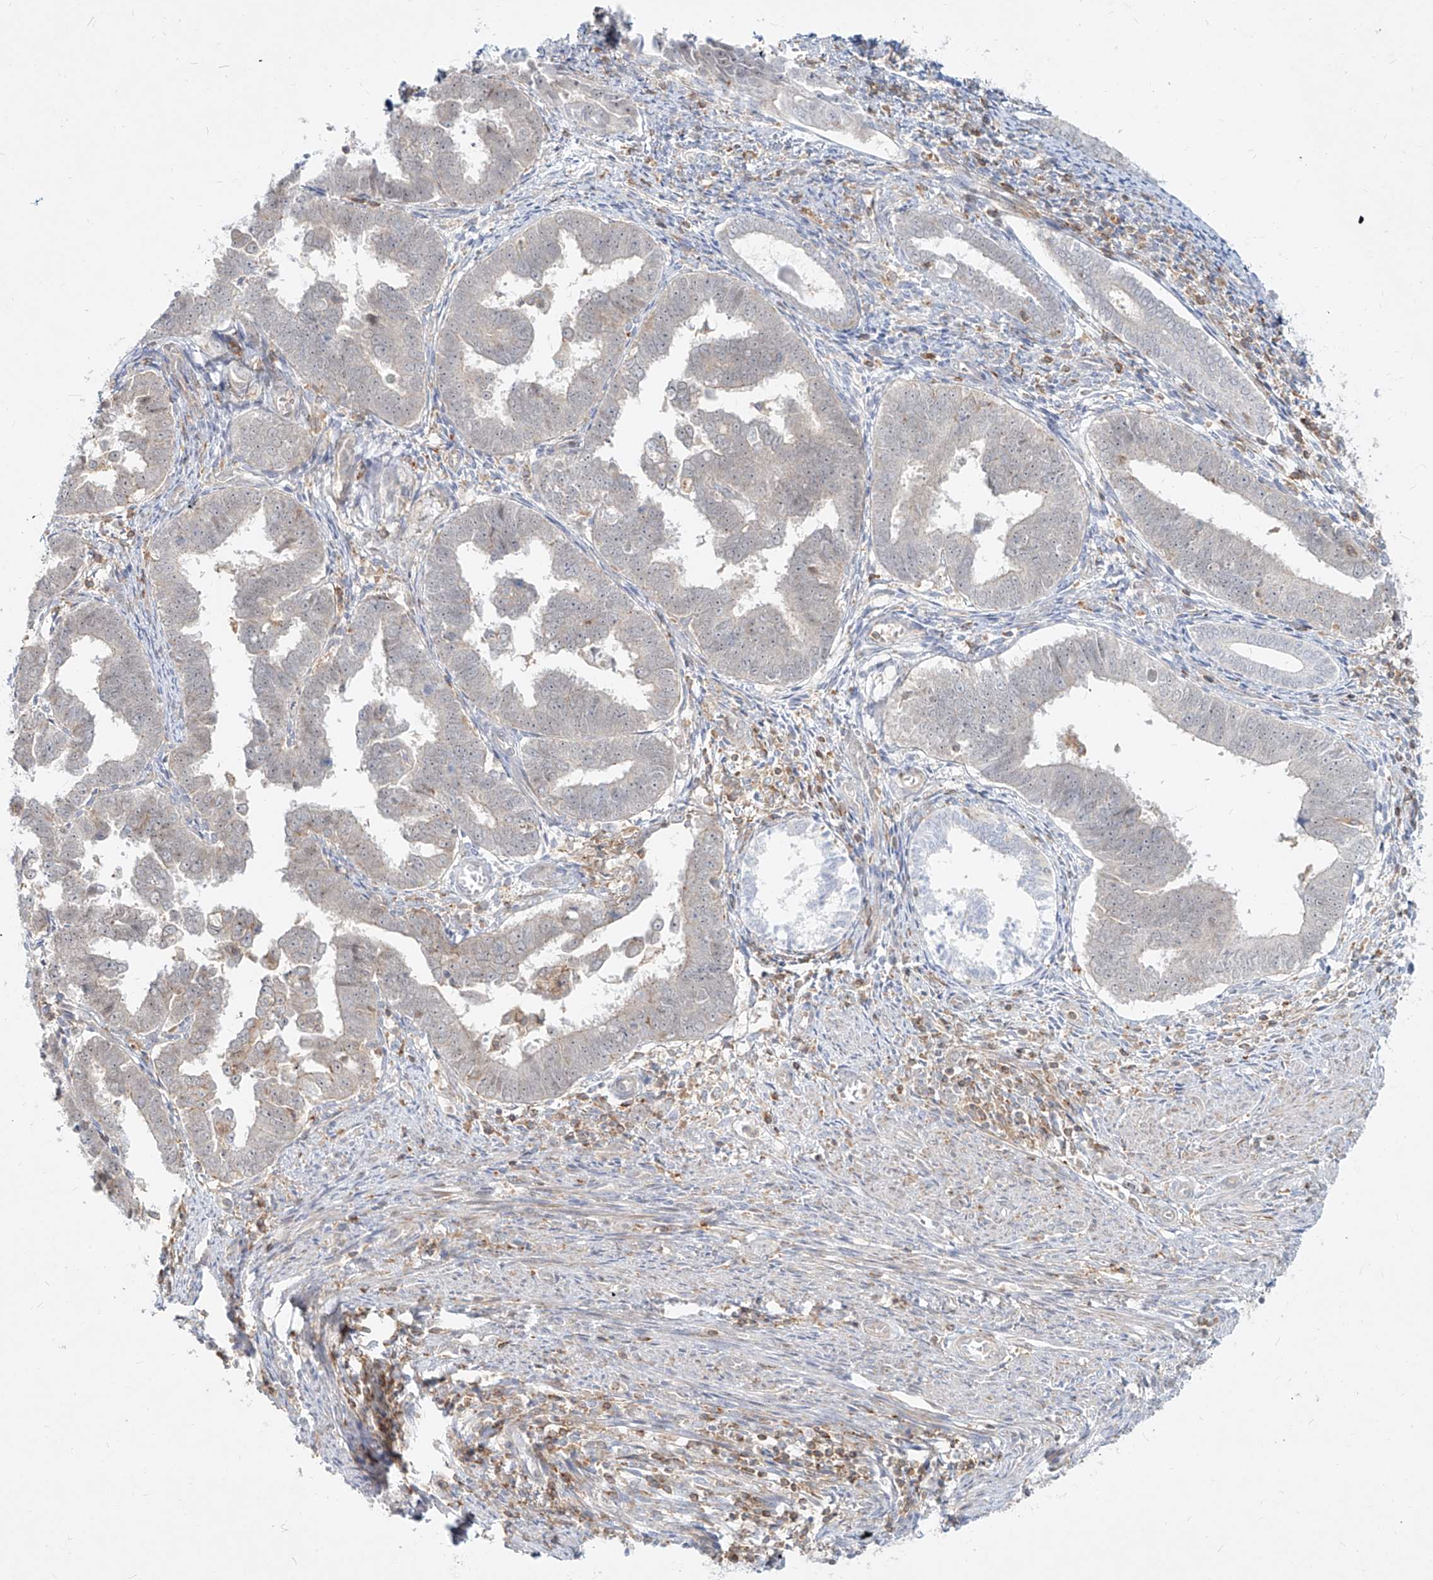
{"staining": {"intensity": "negative", "quantity": "none", "location": "none"}, "tissue": "endometrial cancer", "cell_type": "Tumor cells", "image_type": "cancer", "snomed": [{"axis": "morphology", "description": "Adenocarcinoma, NOS"}, {"axis": "topography", "description": "Endometrium"}], "caption": "Adenocarcinoma (endometrial) stained for a protein using IHC reveals no expression tumor cells.", "gene": "SLC2A12", "patient": {"sex": "female", "age": 75}}